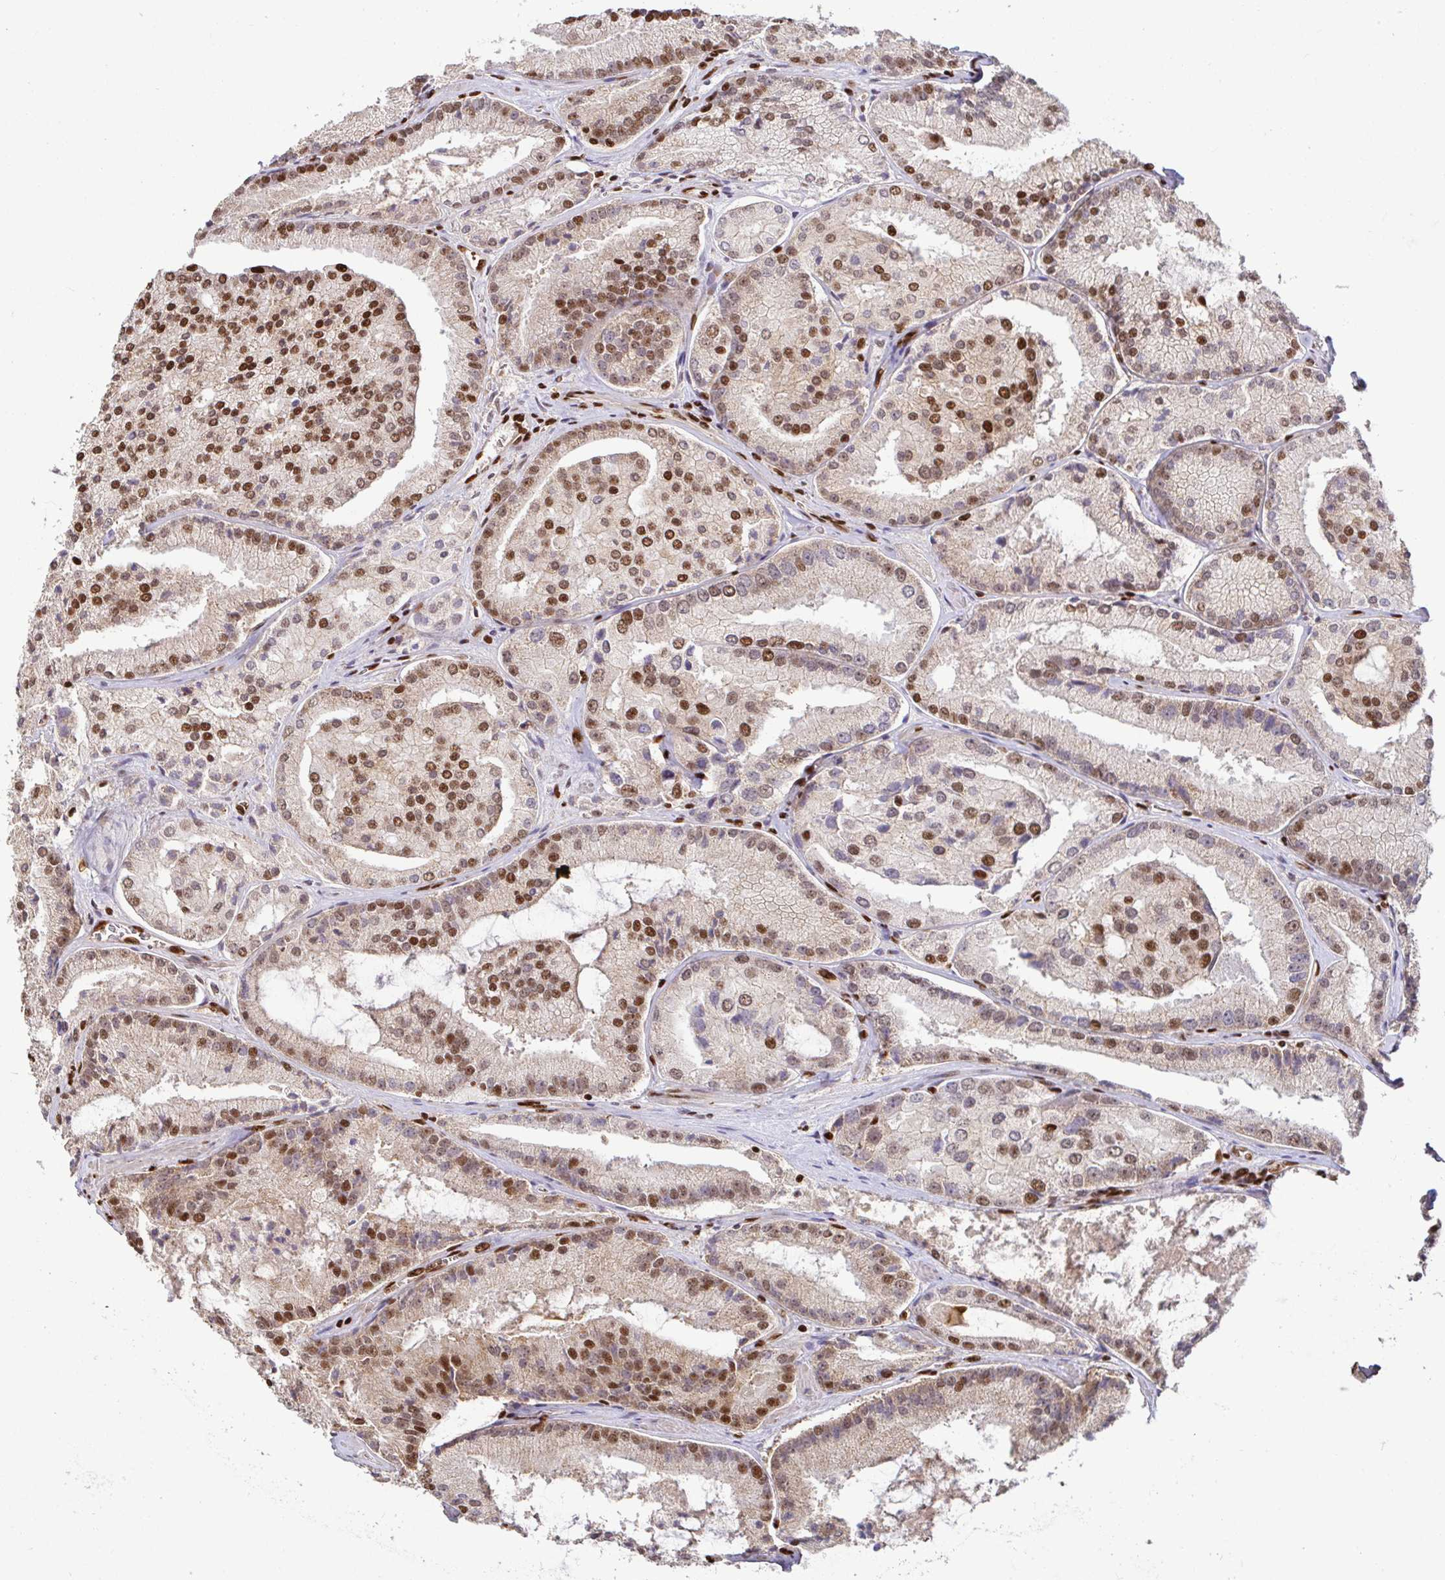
{"staining": {"intensity": "moderate", "quantity": ">75%", "location": "nuclear"}, "tissue": "prostate cancer", "cell_type": "Tumor cells", "image_type": "cancer", "snomed": [{"axis": "morphology", "description": "Adenocarcinoma, High grade"}, {"axis": "topography", "description": "Prostate"}], "caption": "Protein staining exhibits moderate nuclear staining in approximately >75% of tumor cells in high-grade adenocarcinoma (prostate). Using DAB (3,3'-diaminobenzidine) (brown) and hematoxylin (blue) stains, captured at high magnification using brightfield microscopy.", "gene": "SP3", "patient": {"sex": "male", "age": 73}}